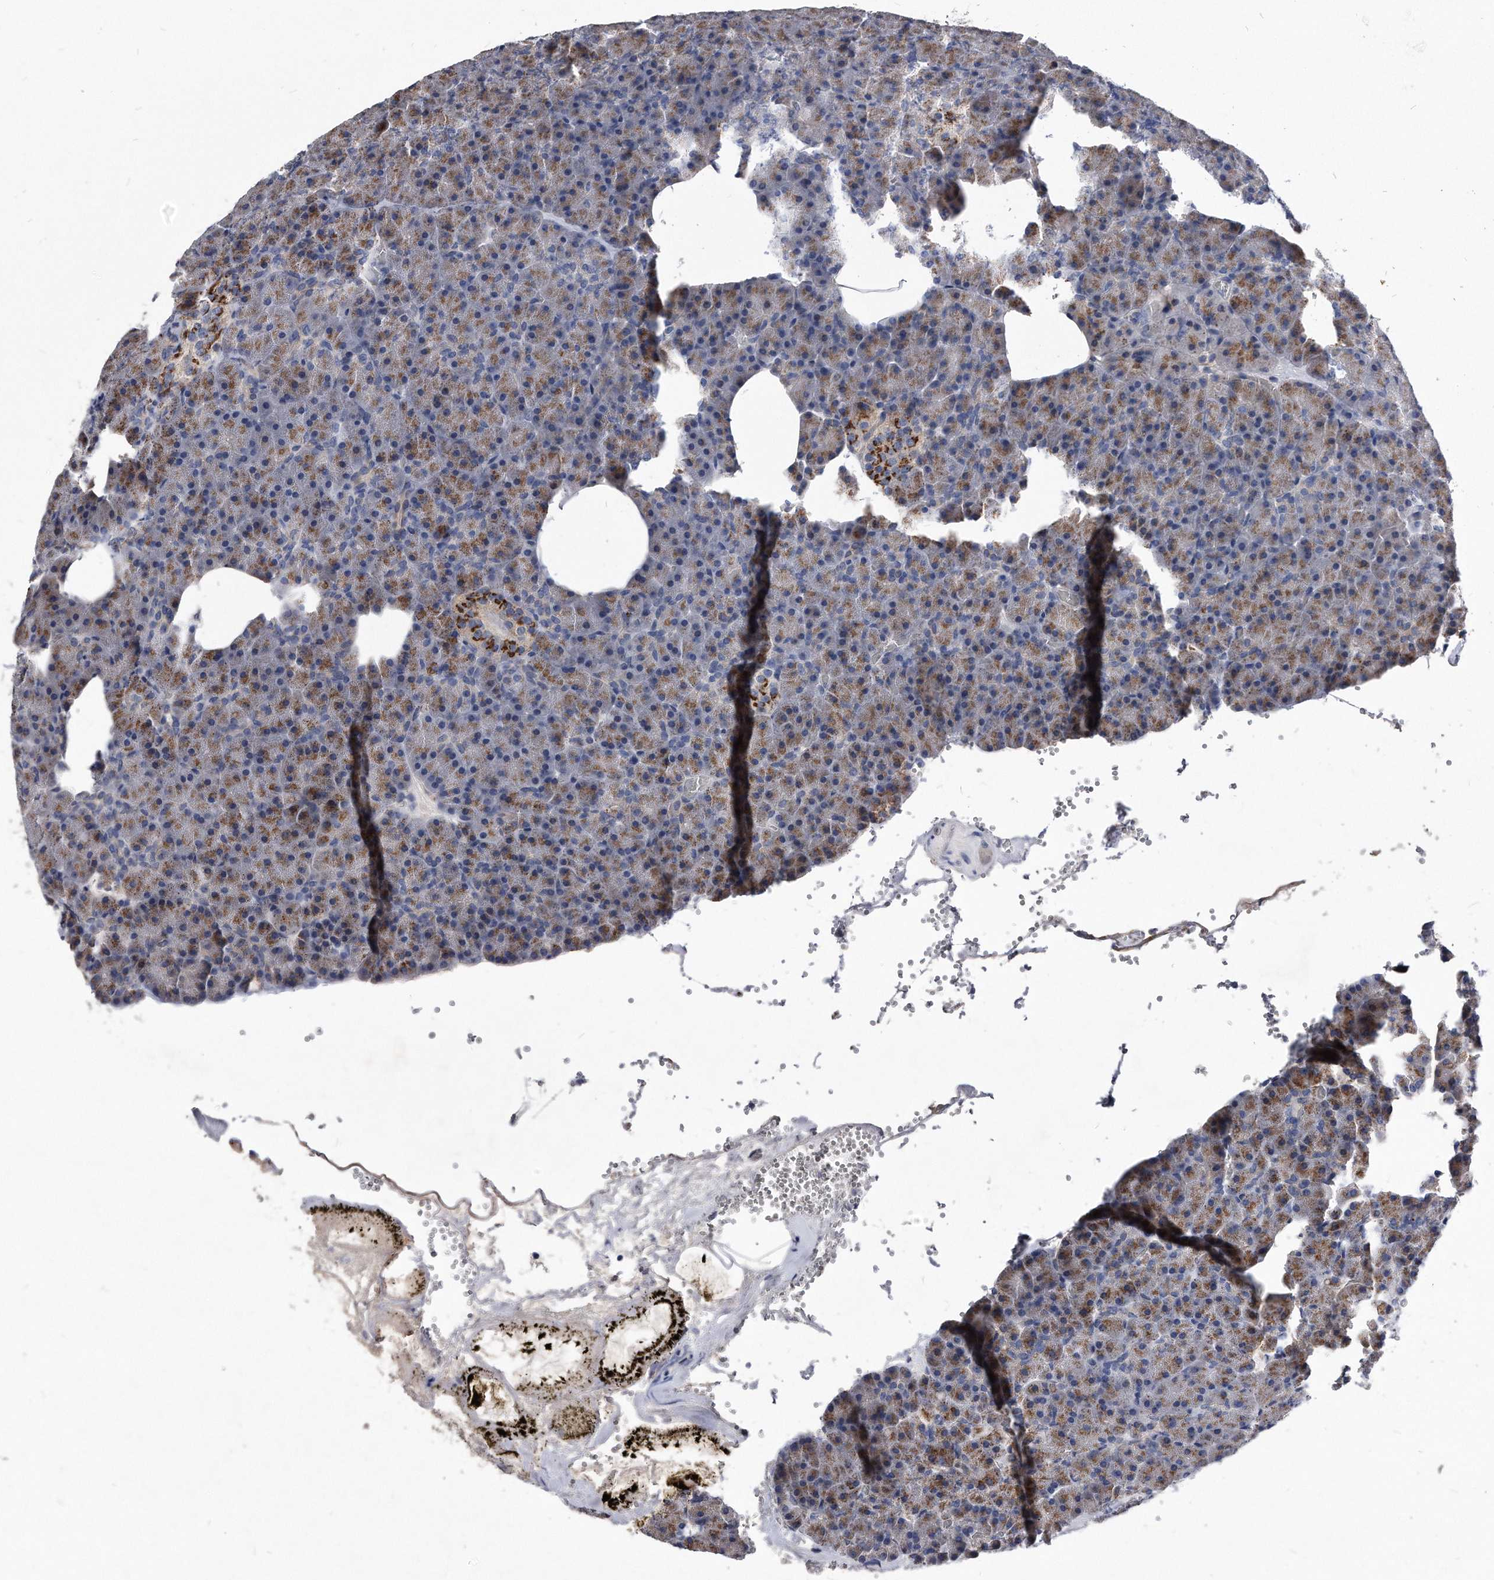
{"staining": {"intensity": "moderate", "quantity": ">75%", "location": "cytoplasmic/membranous"}, "tissue": "pancreas", "cell_type": "Exocrine glandular cells", "image_type": "normal", "snomed": [{"axis": "morphology", "description": "Normal tissue, NOS"}, {"axis": "morphology", "description": "Carcinoid, malignant, NOS"}, {"axis": "topography", "description": "Pancreas"}], "caption": "The photomicrograph displays staining of benign pancreas, revealing moderate cytoplasmic/membranous protein expression (brown color) within exocrine glandular cells.", "gene": "MGAT4A", "patient": {"sex": "female", "age": 35}}